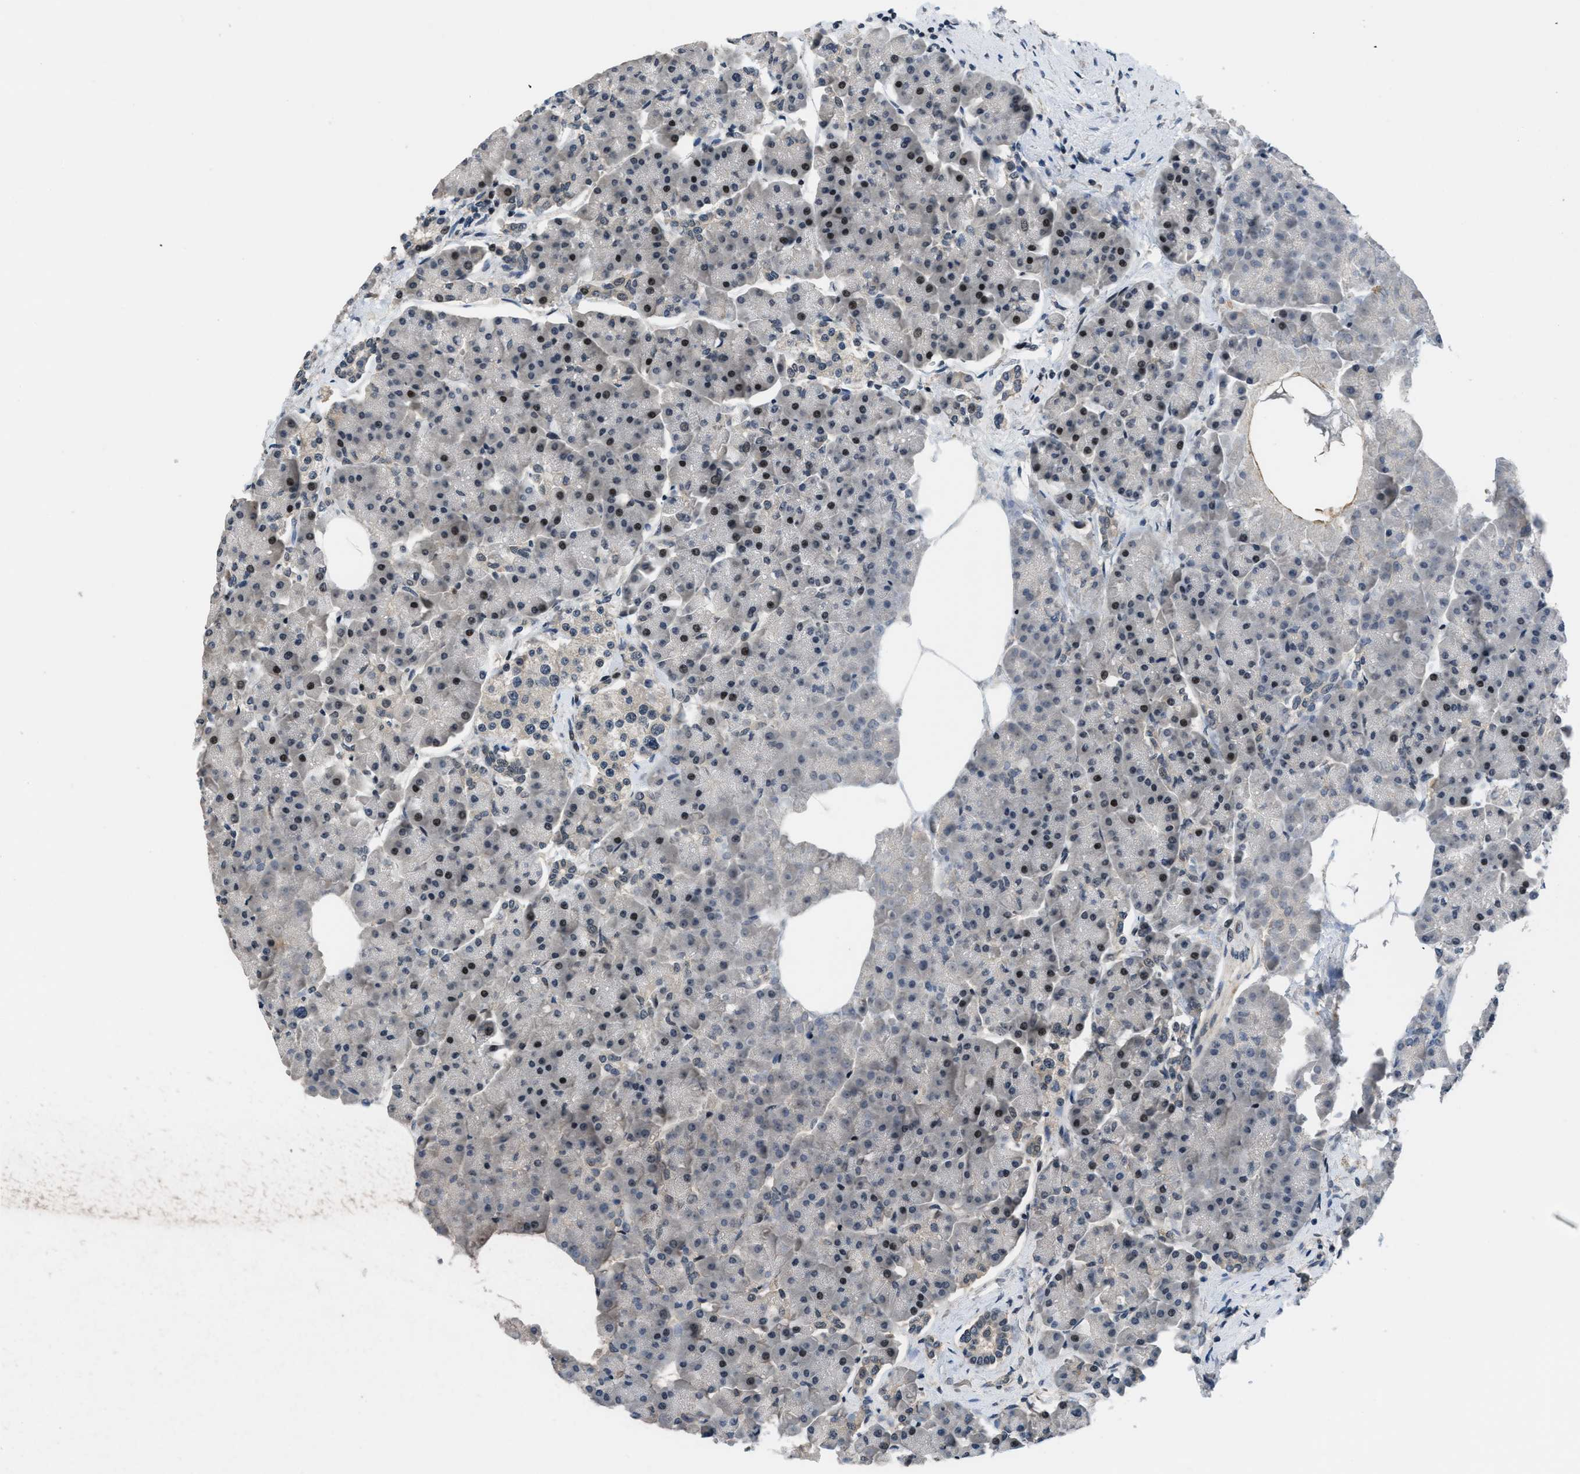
{"staining": {"intensity": "strong", "quantity": "<25%", "location": "nuclear"}, "tissue": "pancreas", "cell_type": "Exocrine glandular cells", "image_type": "normal", "snomed": [{"axis": "morphology", "description": "Normal tissue, NOS"}, {"axis": "topography", "description": "Pancreas"}], "caption": "A brown stain shows strong nuclear staining of a protein in exocrine glandular cells of normal human pancreas. The staining was performed using DAB, with brown indicating positive protein expression. Nuclei are stained blue with hematoxylin.", "gene": "SETD5", "patient": {"sex": "female", "age": 70}}